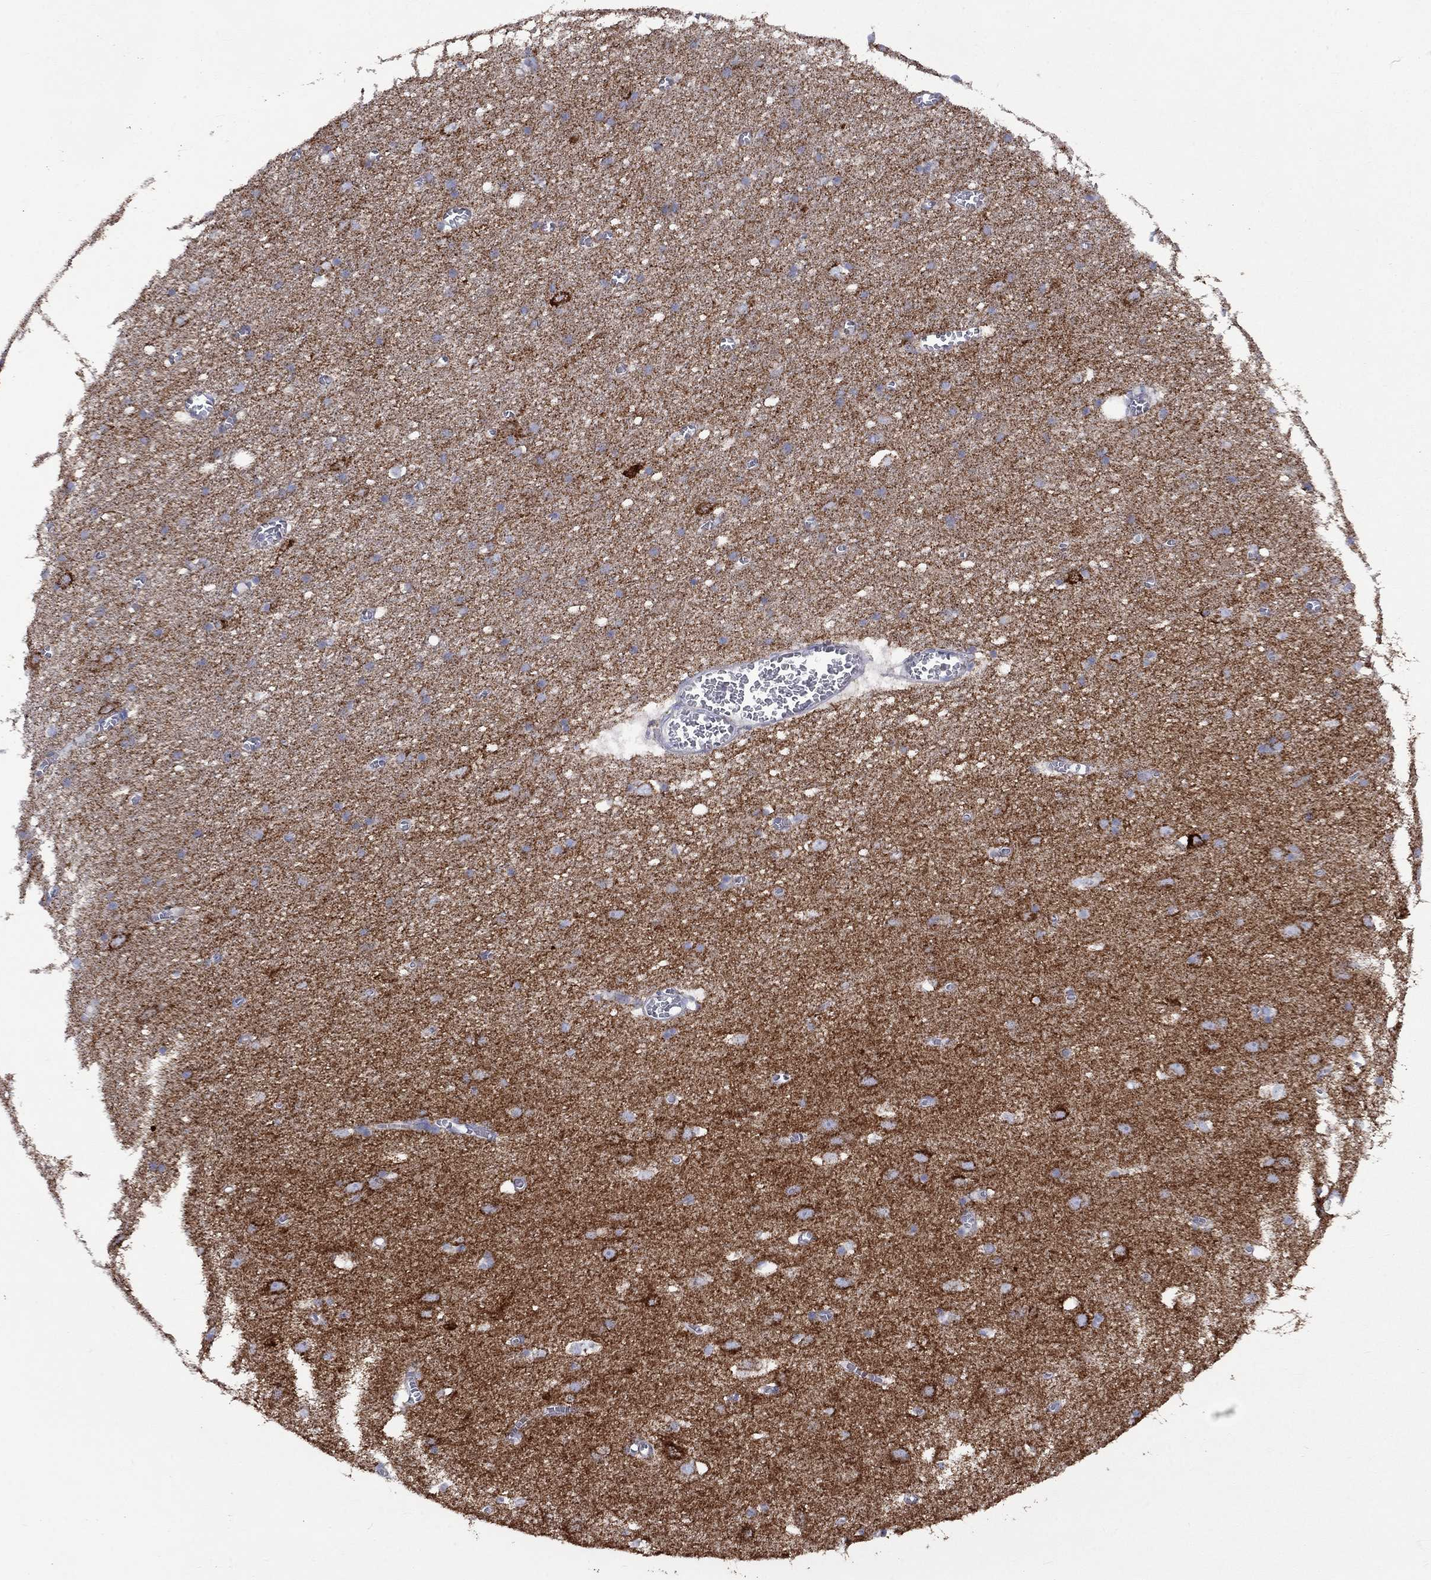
{"staining": {"intensity": "negative", "quantity": "none", "location": "none"}, "tissue": "cerebral cortex", "cell_type": "Endothelial cells", "image_type": "normal", "snomed": [{"axis": "morphology", "description": "Normal tissue, NOS"}, {"axis": "topography", "description": "Cerebral cortex"}], "caption": "Cerebral cortex was stained to show a protein in brown. There is no significant positivity in endothelial cells.", "gene": "CISD1", "patient": {"sex": "male", "age": 70}}